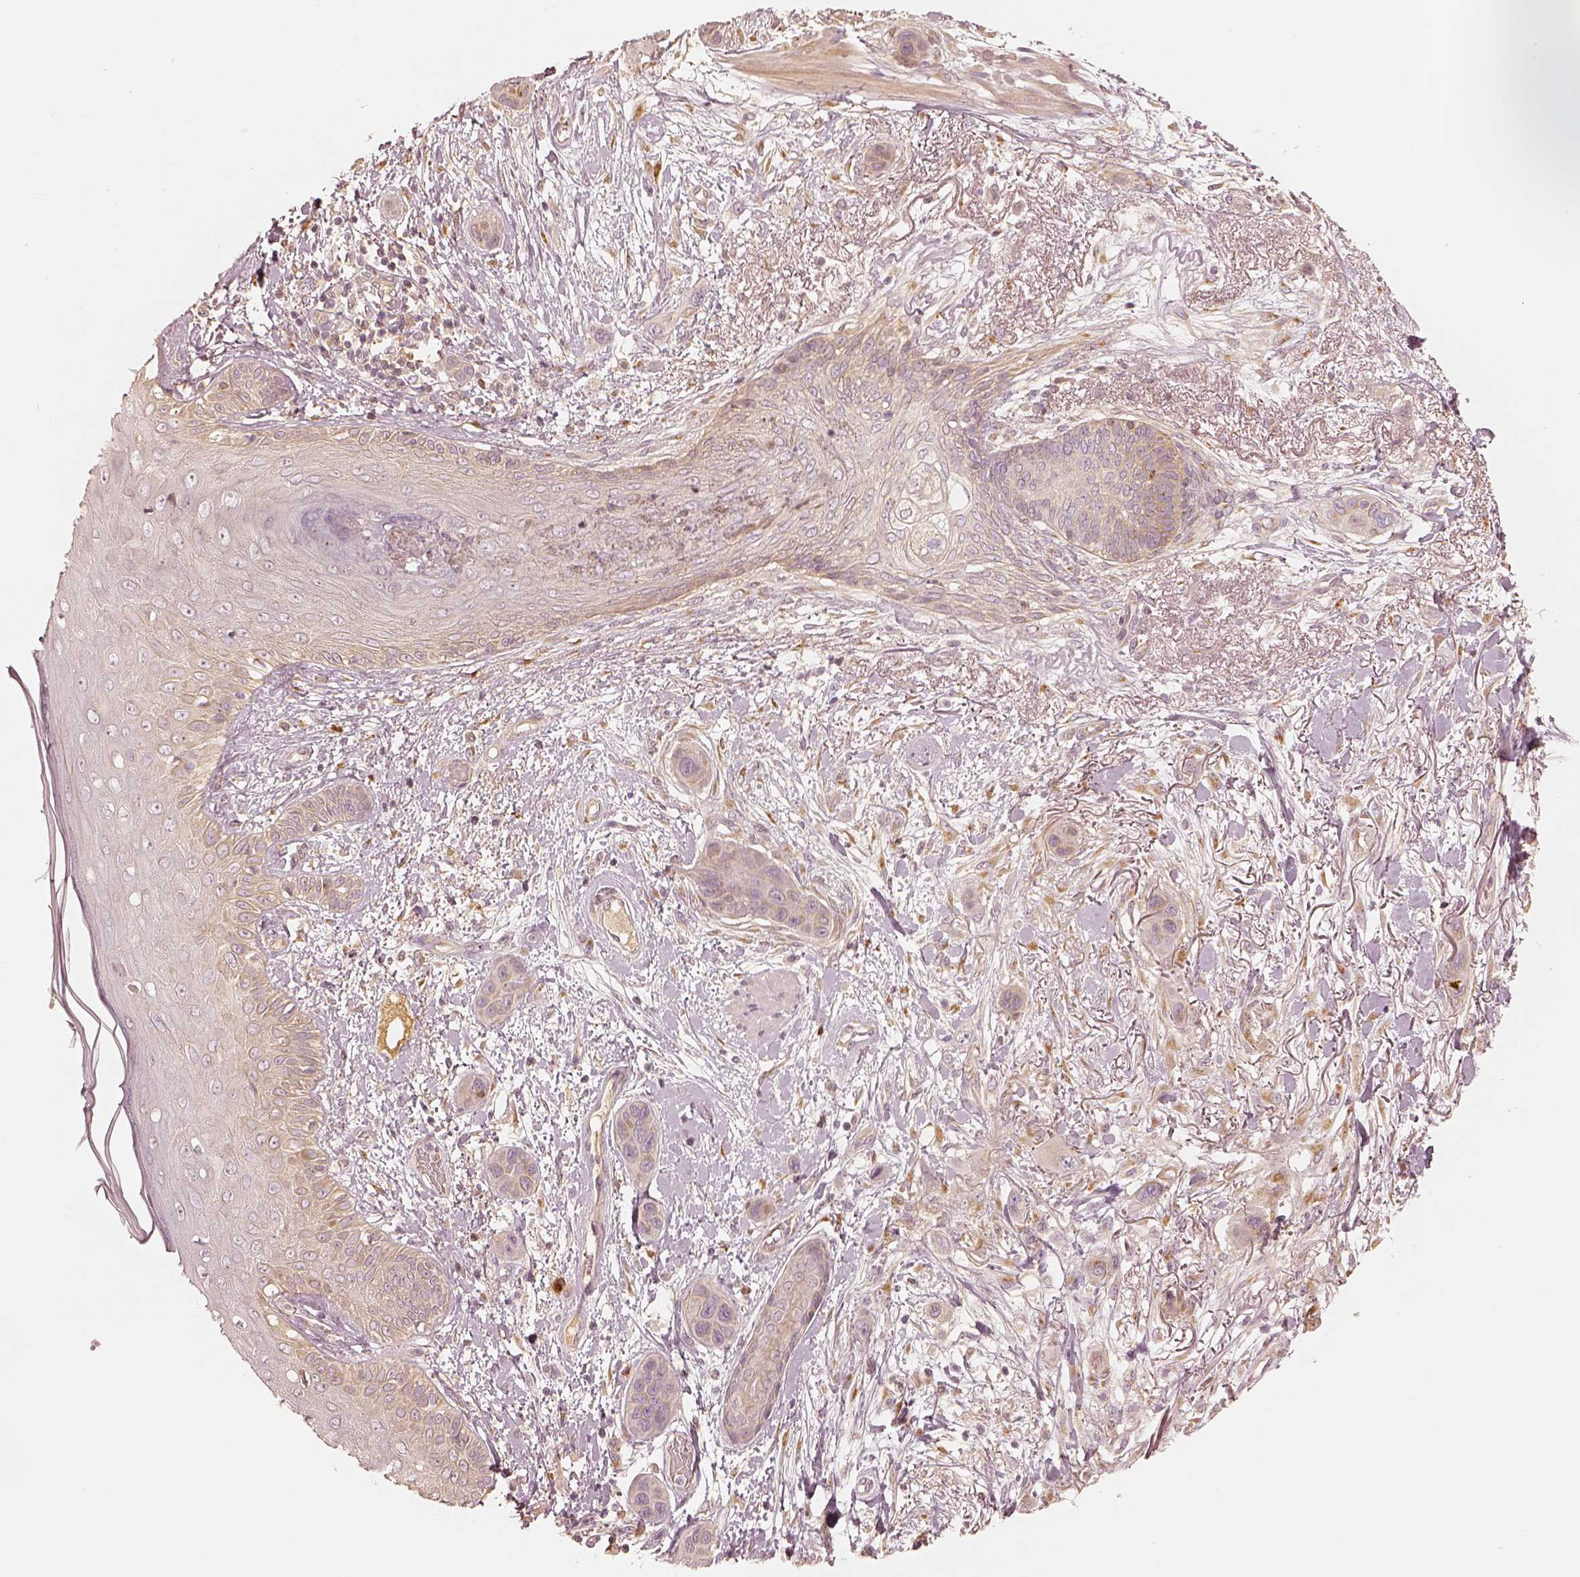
{"staining": {"intensity": "negative", "quantity": "none", "location": "none"}, "tissue": "skin cancer", "cell_type": "Tumor cells", "image_type": "cancer", "snomed": [{"axis": "morphology", "description": "Squamous cell carcinoma, NOS"}, {"axis": "topography", "description": "Skin"}], "caption": "The photomicrograph exhibits no staining of tumor cells in skin cancer. (DAB immunohistochemistry with hematoxylin counter stain).", "gene": "GORASP2", "patient": {"sex": "male", "age": 79}}